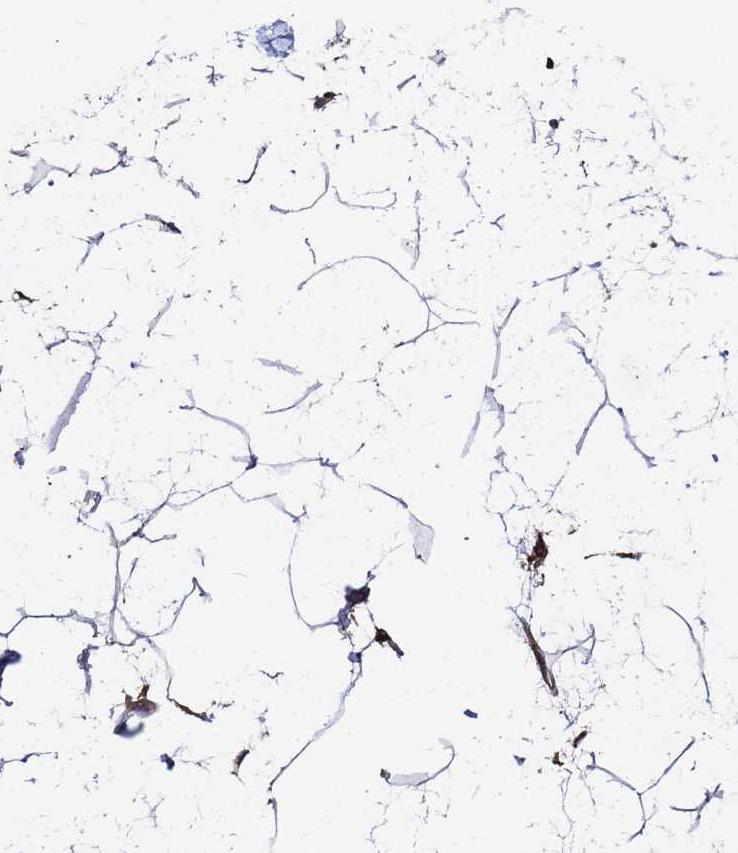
{"staining": {"intensity": "negative", "quantity": "none", "location": "none"}, "tissue": "adipose tissue", "cell_type": "Adipocytes", "image_type": "normal", "snomed": [{"axis": "morphology", "description": "Normal tissue, NOS"}, {"axis": "topography", "description": "Adipose tissue"}], "caption": "An immunohistochemistry histopathology image of normal adipose tissue is shown. There is no staining in adipocytes of adipose tissue.", "gene": "C2CD5", "patient": {"sex": "female", "age": 37}}